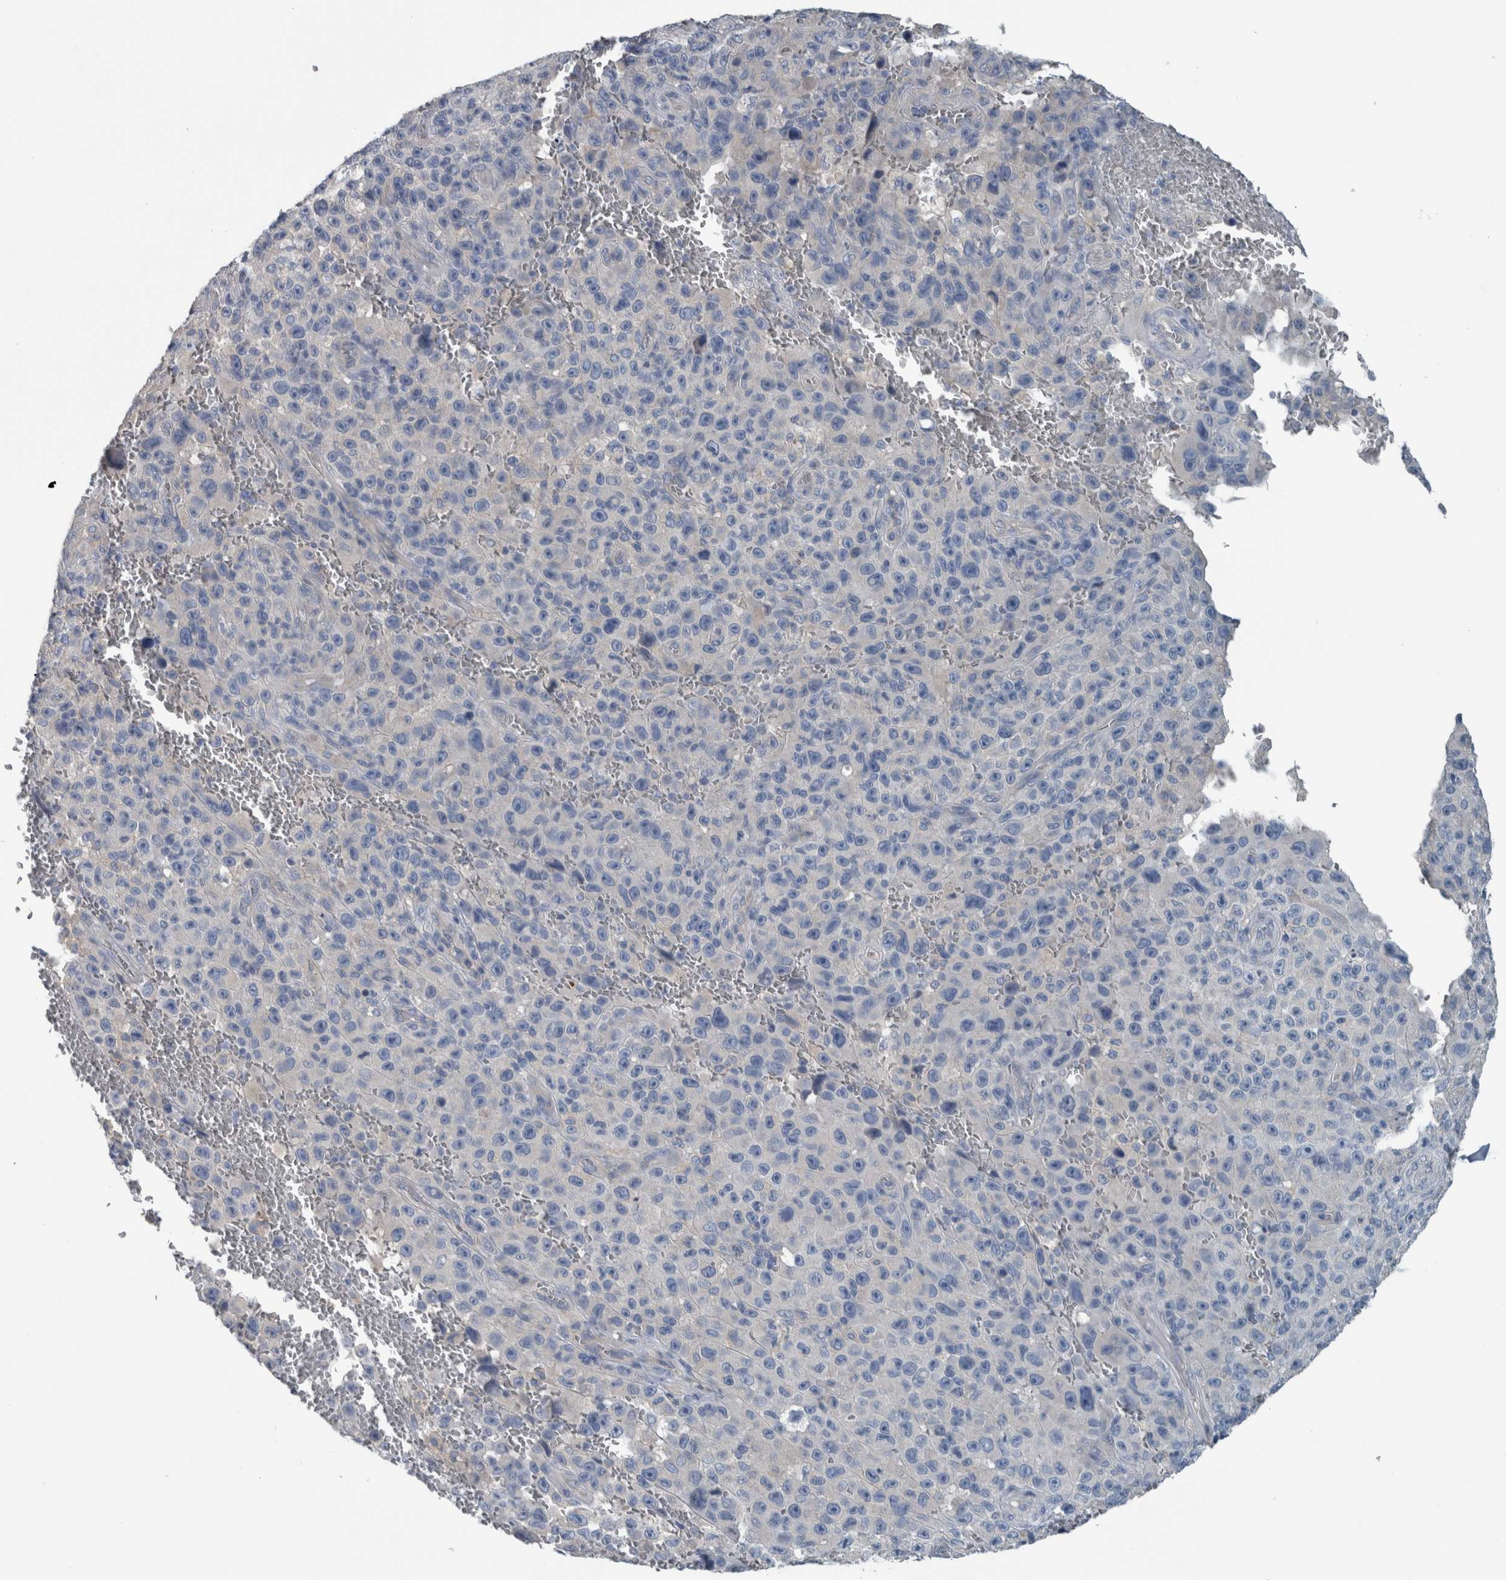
{"staining": {"intensity": "negative", "quantity": "none", "location": "none"}, "tissue": "melanoma", "cell_type": "Tumor cells", "image_type": "cancer", "snomed": [{"axis": "morphology", "description": "Malignant melanoma, NOS"}, {"axis": "topography", "description": "Skin"}], "caption": "Image shows no protein expression in tumor cells of malignant melanoma tissue.", "gene": "SH3GL2", "patient": {"sex": "female", "age": 82}}